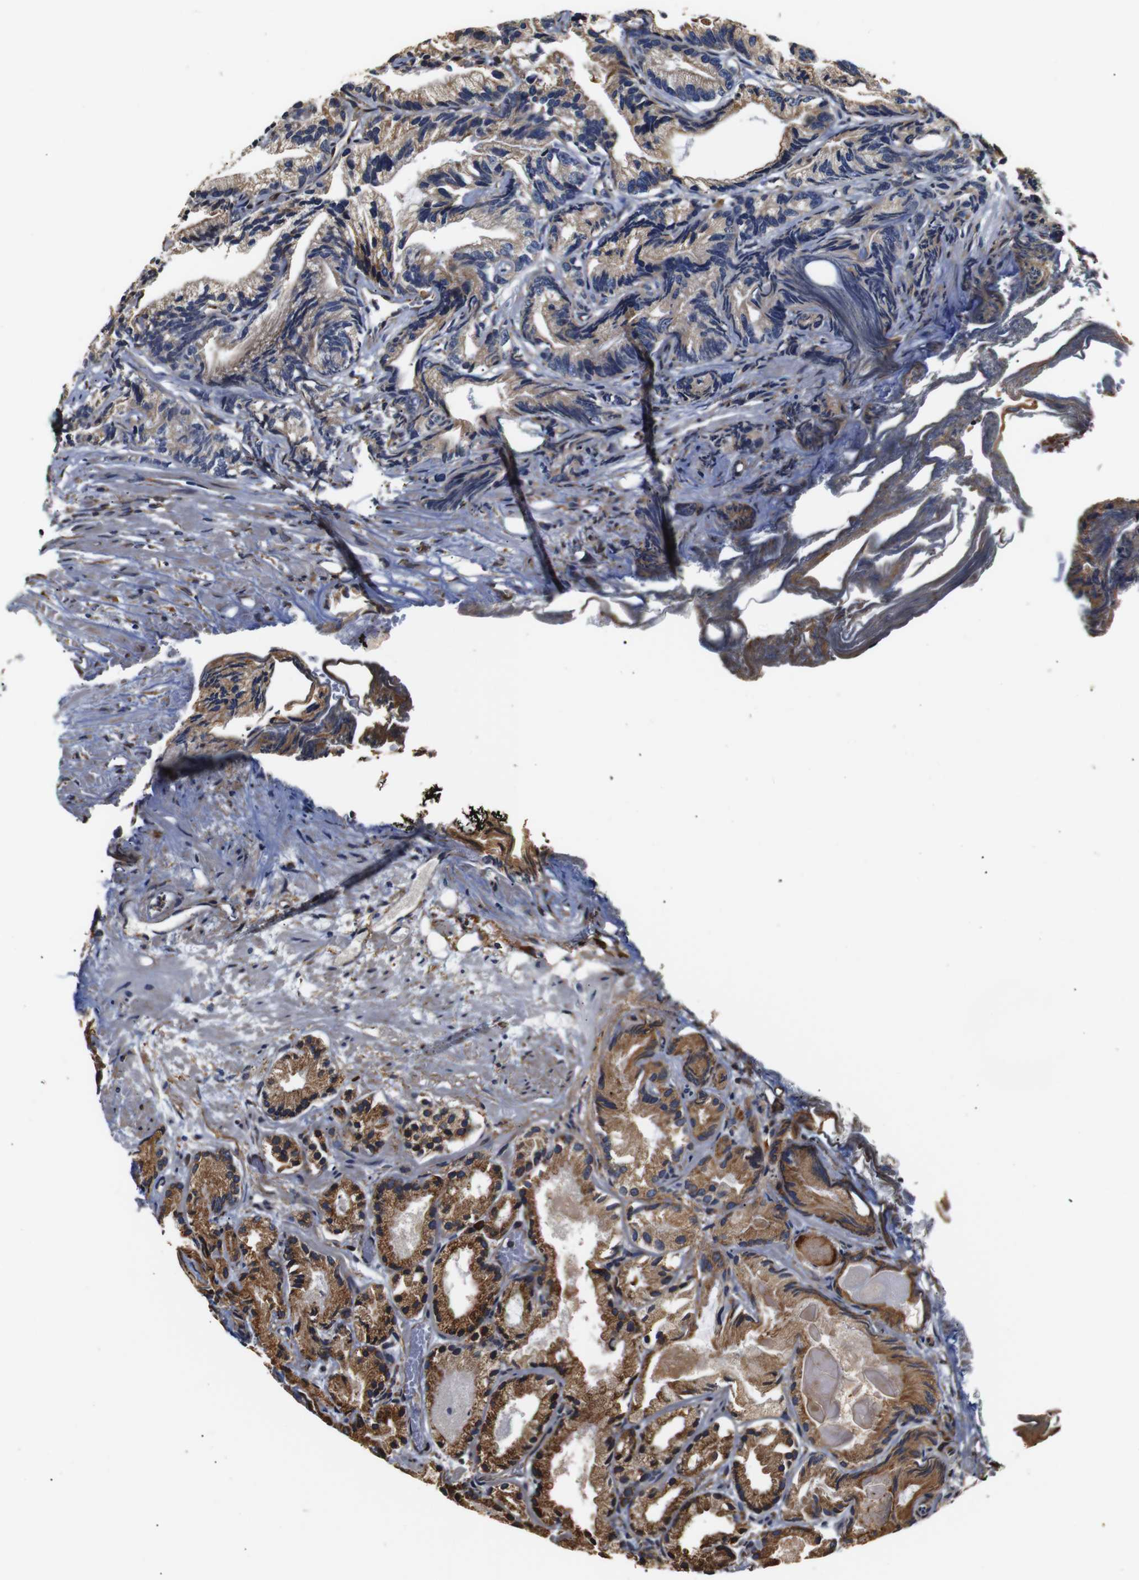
{"staining": {"intensity": "moderate", "quantity": ">75%", "location": "cytoplasmic/membranous"}, "tissue": "prostate cancer", "cell_type": "Tumor cells", "image_type": "cancer", "snomed": [{"axis": "morphology", "description": "Adenocarcinoma, Low grade"}, {"axis": "topography", "description": "Prostate"}], "caption": "IHC (DAB (3,3'-diaminobenzidine)) staining of human prostate cancer shows moderate cytoplasmic/membranous protein positivity in approximately >75% of tumor cells. (DAB (3,3'-diaminobenzidine) IHC with brightfield microscopy, high magnification).", "gene": "HHIP", "patient": {"sex": "male", "age": 89}}